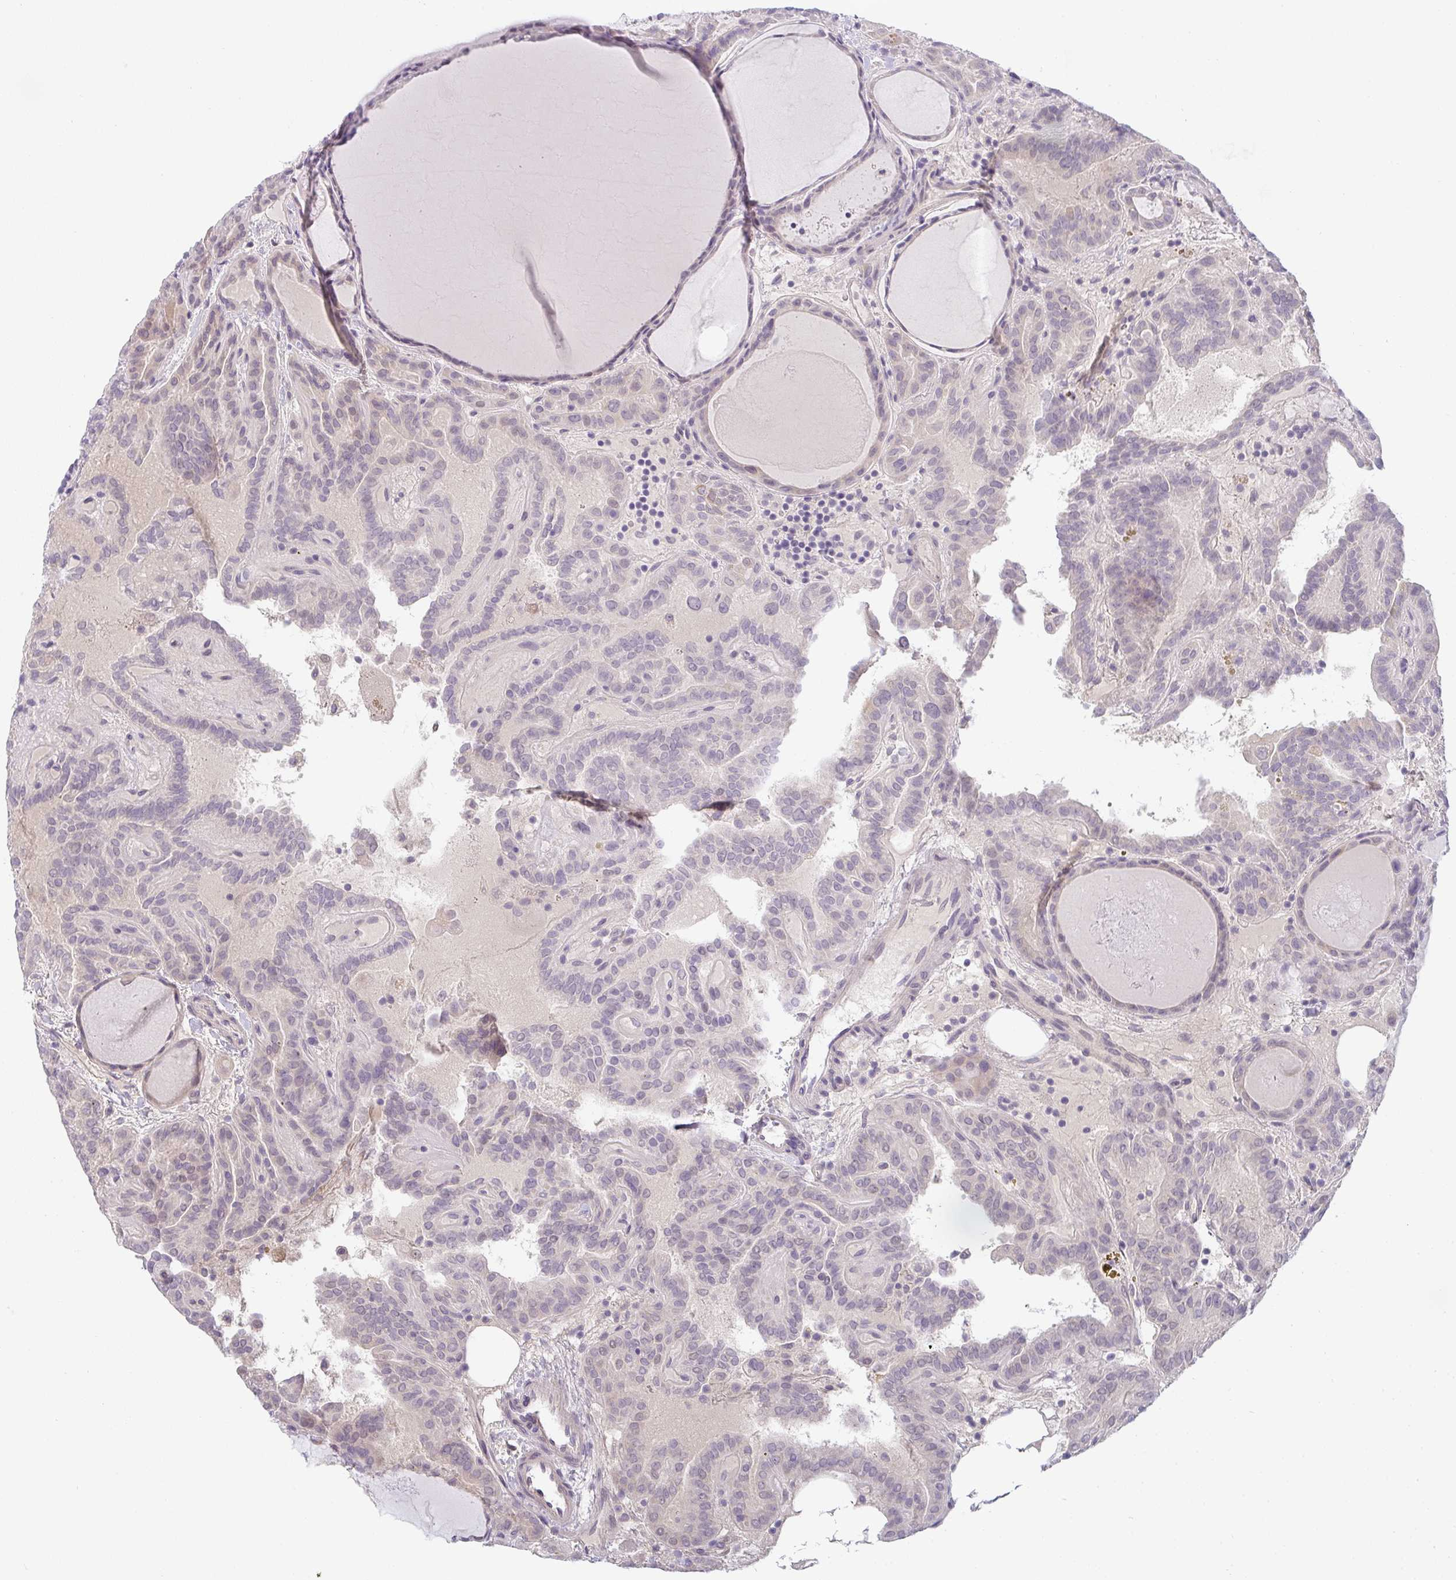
{"staining": {"intensity": "weak", "quantity": "25%-75%", "location": "nuclear"}, "tissue": "thyroid cancer", "cell_type": "Tumor cells", "image_type": "cancer", "snomed": [{"axis": "morphology", "description": "Papillary adenocarcinoma, NOS"}, {"axis": "topography", "description": "Thyroid gland"}], "caption": "Immunohistochemical staining of human thyroid papillary adenocarcinoma demonstrates weak nuclear protein staining in approximately 25%-75% of tumor cells.", "gene": "GSDMB", "patient": {"sex": "female", "age": 46}}